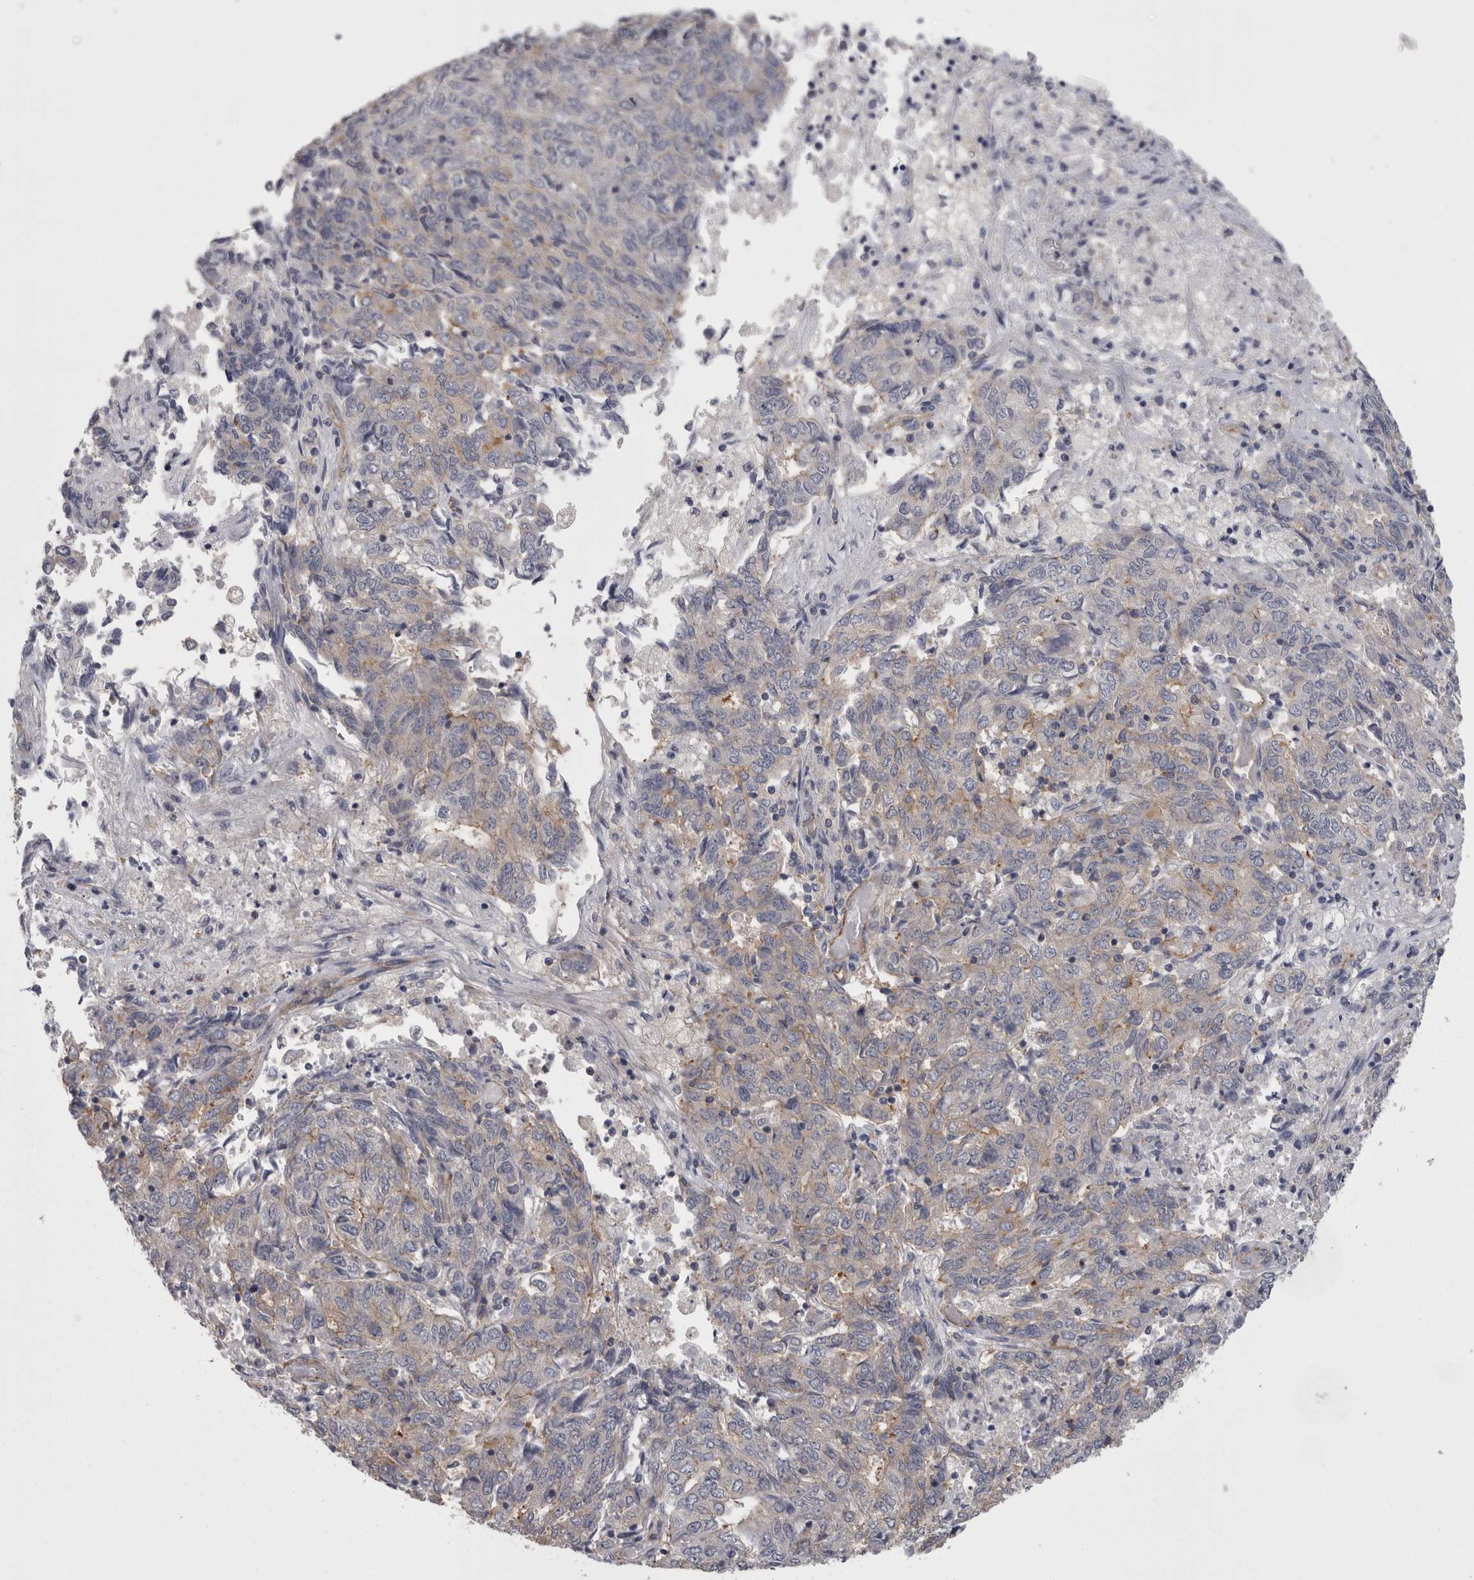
{"staining": {"intensity": "weak", "quantity": "<25%", "location": "cytoplasmic/membranous"}, "tissue": "endometrial cancer", "cell_type": "Tumor cells", "image_type": "cancer", "snomed": [{"axis": "morphology", "description": "Adenocarcinoma, NOS"}, {"axis": "topography", "description": "Endometrium"}], "caption": "Endometrial cancer (adenocarcinoma) stained for a protein using immunohistochemistry (IHC) shows no staining tumor cells.", "gene": "LYZL6", "patient": {"sex": "female", "age": 80}}